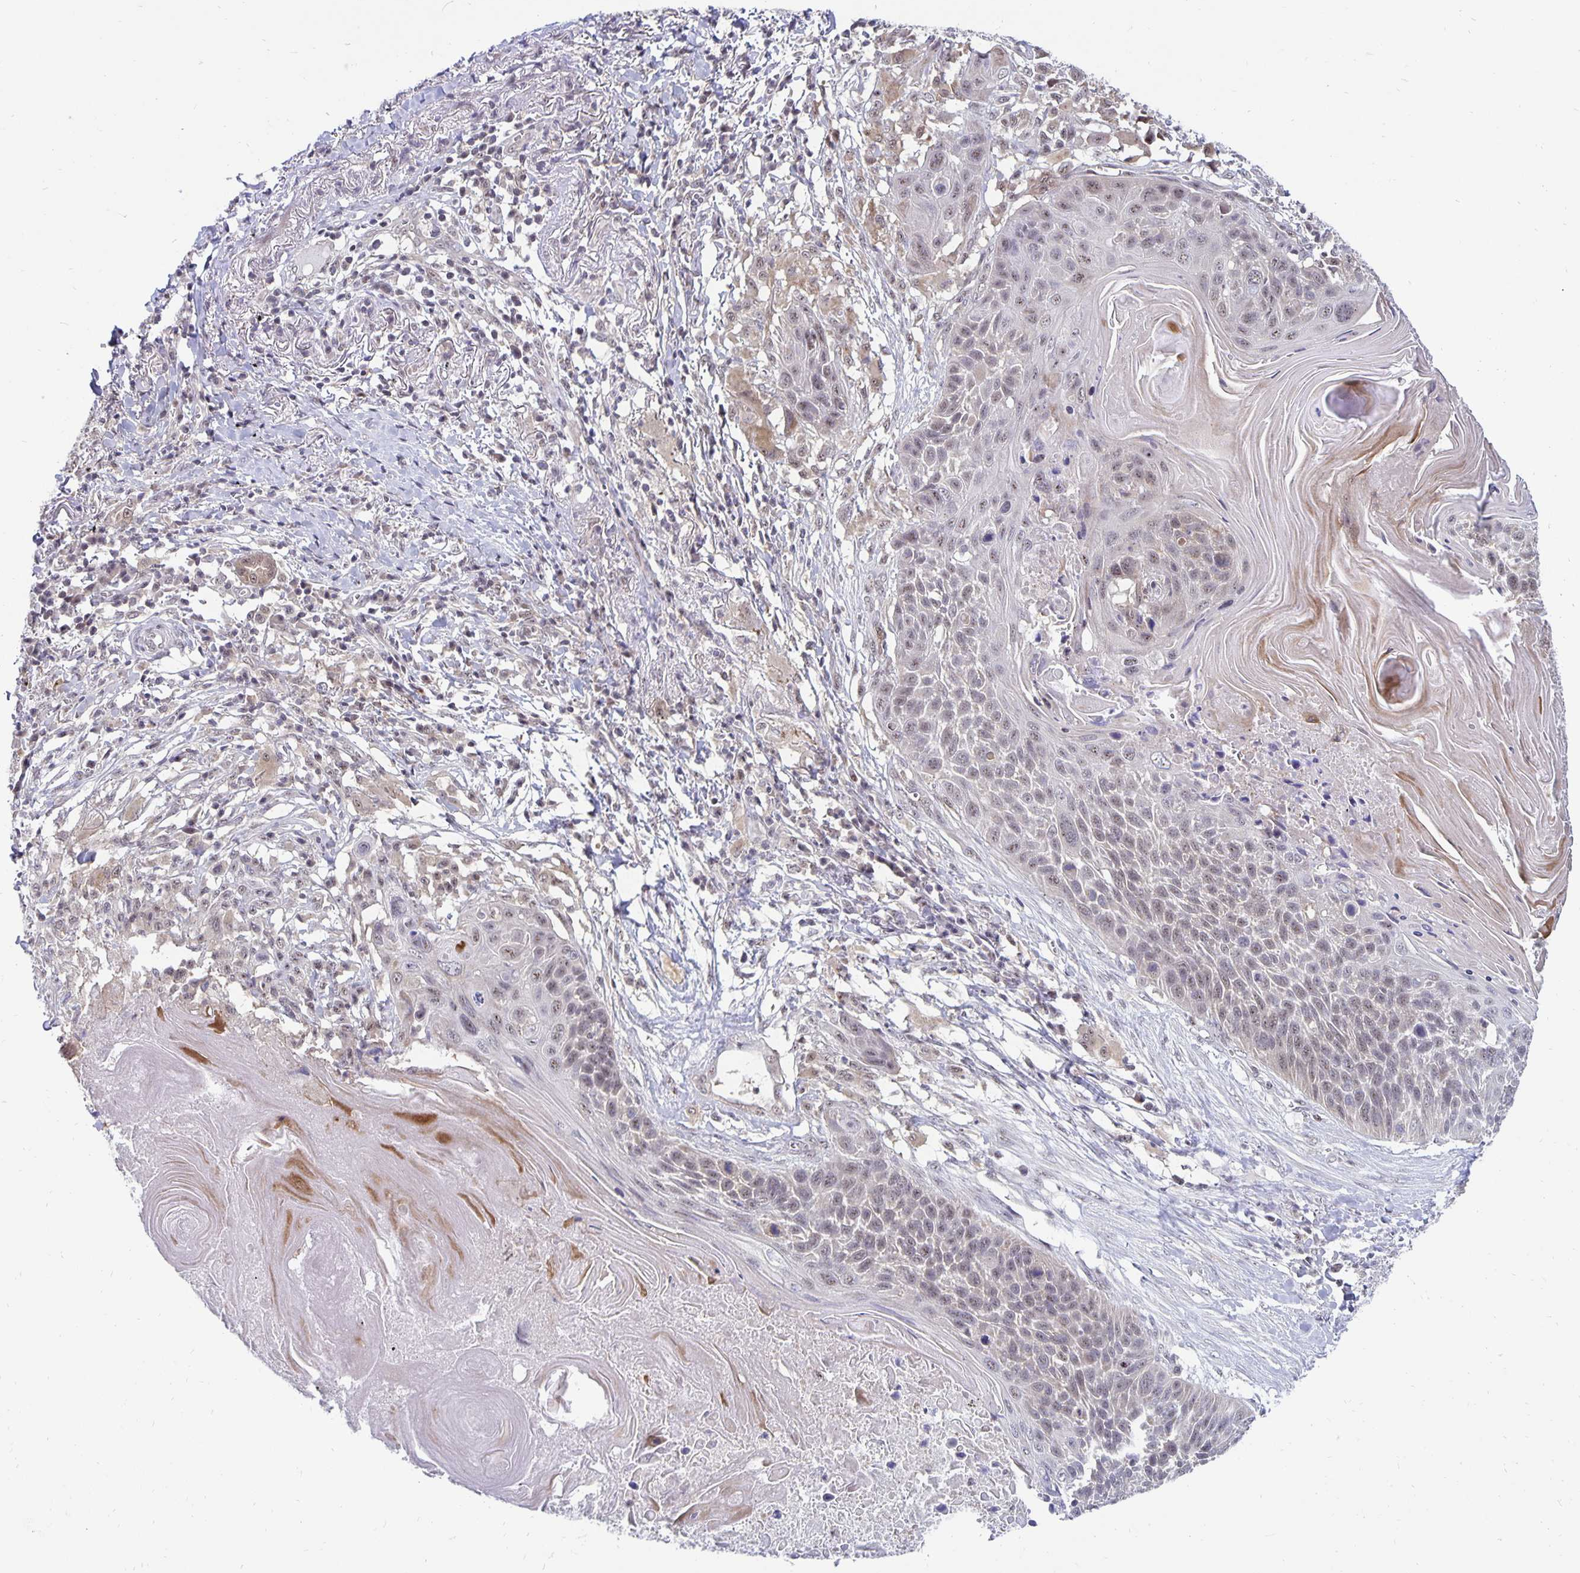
{"staining": {"intensity": "weak", "quantity": "<25%", "location": "nuclear"}, "tissue": "lung cancer", "cell_type": "Tumor cells", "image_type": "cancer", "snomed": [{"axis": "morphology", "description": "Squamous cell carcinoma, NOS"}, {"axis": "topography", "description": "Lung"}], "caption": "IHC image of lung cancer (squamous cell carcinoma) stained for a protein (brown), which shows no positivity in tumor cells.", "gene": "EXOC6B", "patient": {"sex": "male", "age": 78}}